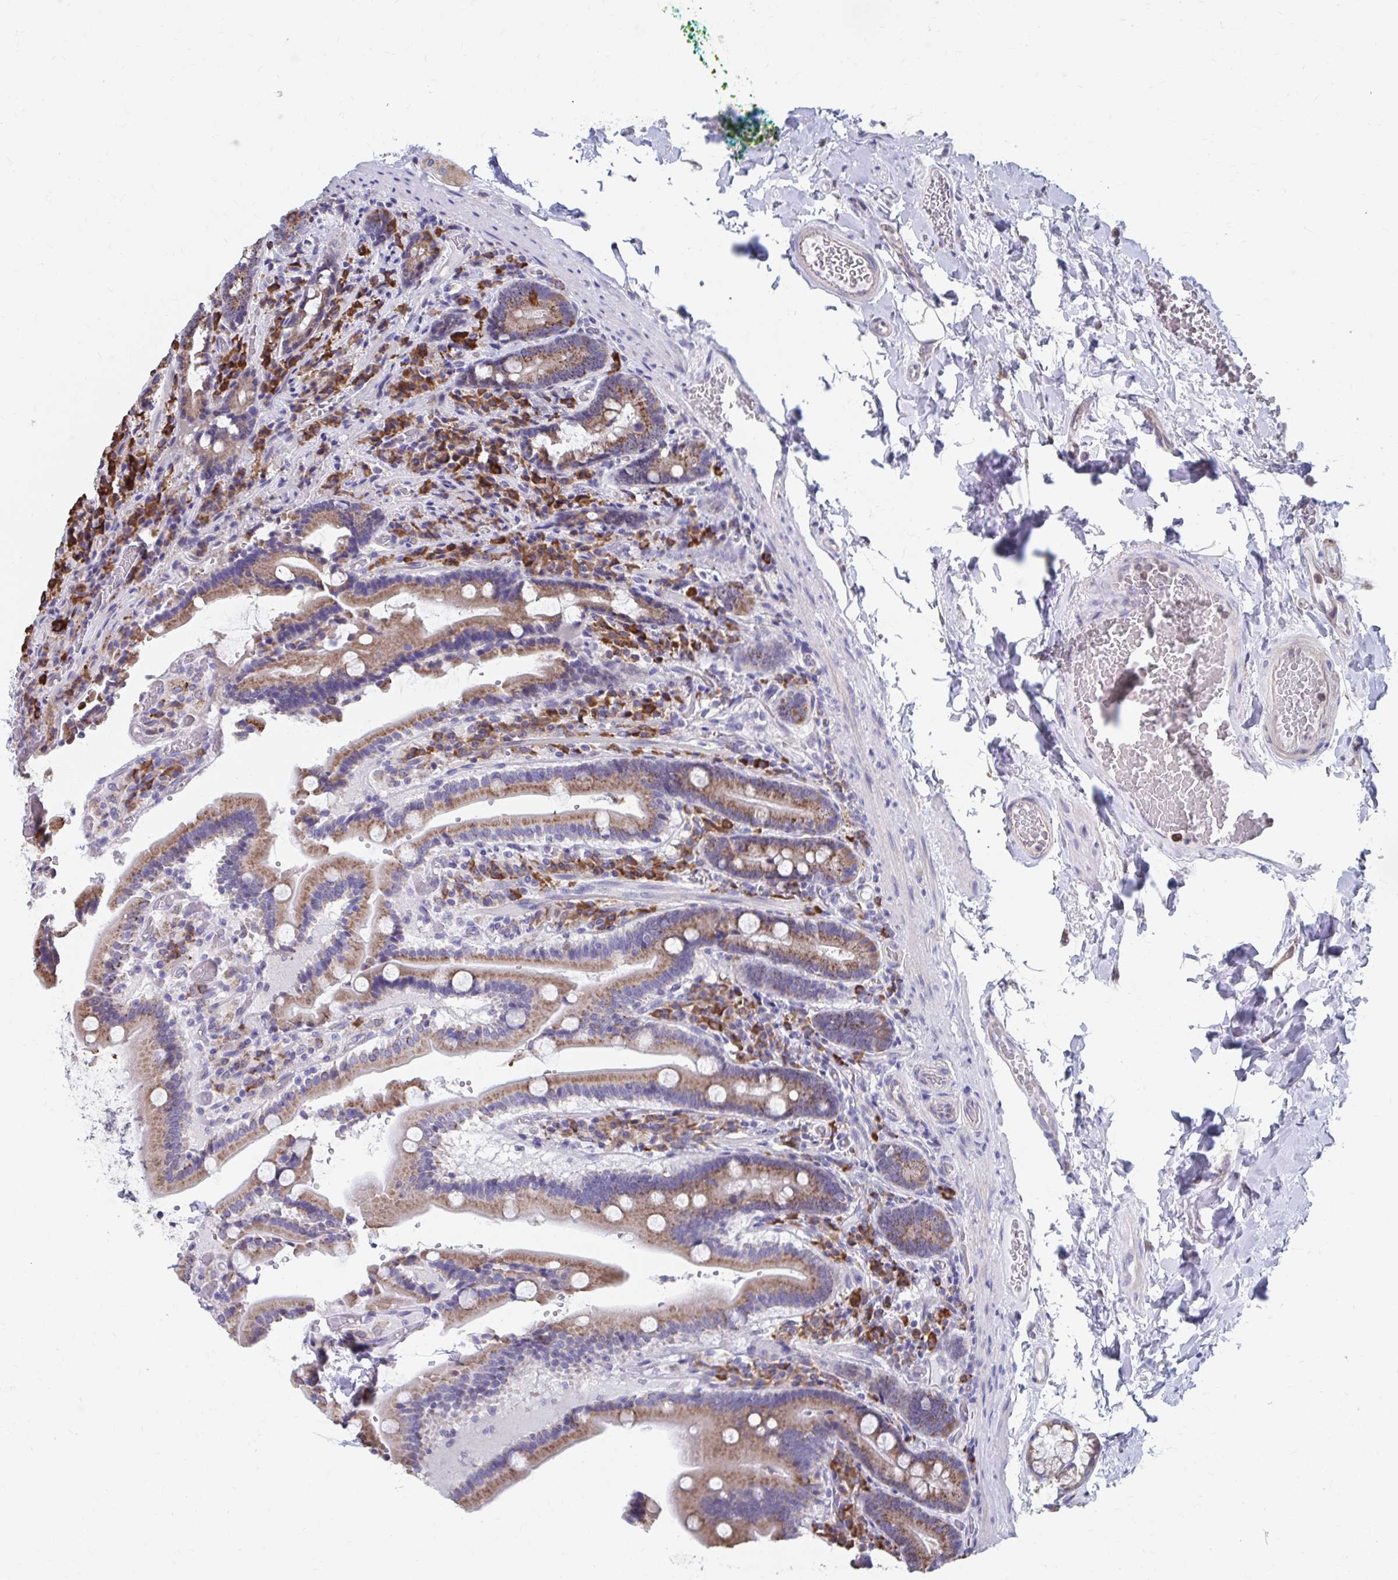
{"staining": {"intensity": "moderate", "quantity": ">75%", "location": "cytoplasmic/membranous"}, "tissue": "duodenum", "cell_type": "Glandular cells", "image_type": "normal", "snomed": [{"axis": "morphology", "description": "Normal tissue, NOS"}, {"axis": "topography", "description": "Duodenum"}], "caption": "The immunohistochemical stain shows moderate cytoplasmic/membranous positivity in glandular cells of normal duodenum.", "gene": "FKBP2", "patient": {"sex": "female", "age": 62}}